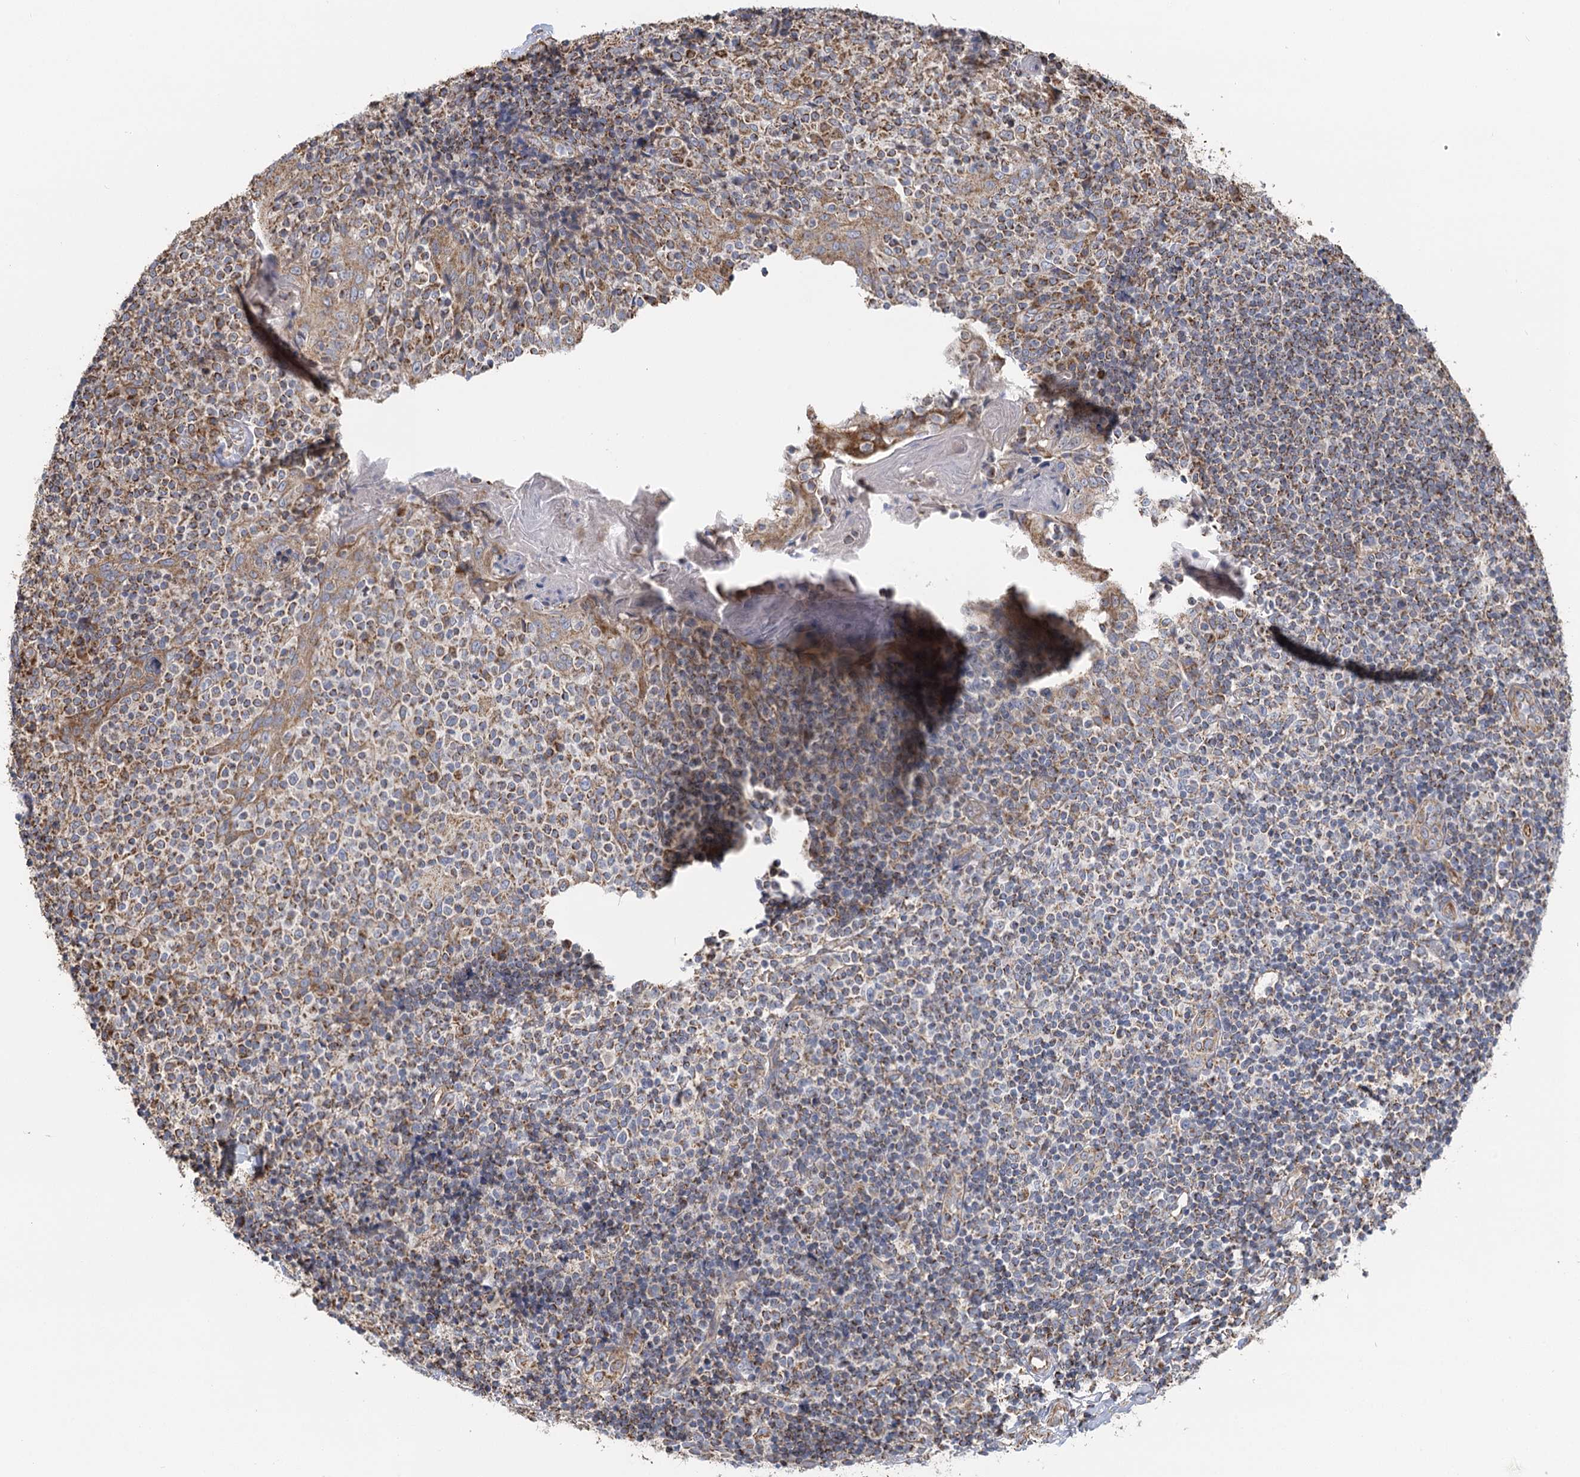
{"staining": {"intensity": "moderate", "quantity": "<25%", "location": "cytoplasmic/membranous"}, "tissue": "tonsil", "cell_type": "Germinal center cells", "image_type": "normal", "snomed": [{"axis": "morphology", "description": "Normal tissue, NOS"}, {"axis": "topography", "description": "Tonsil"}], "caption": "Protein expression by immunohistochemistry displays moderate cytoplasmic/membranous staining in about <25% of germinal center cells in benign tonsil.", "gene": "IL11RA", "patient": {"sex": "female", "age": 19}}